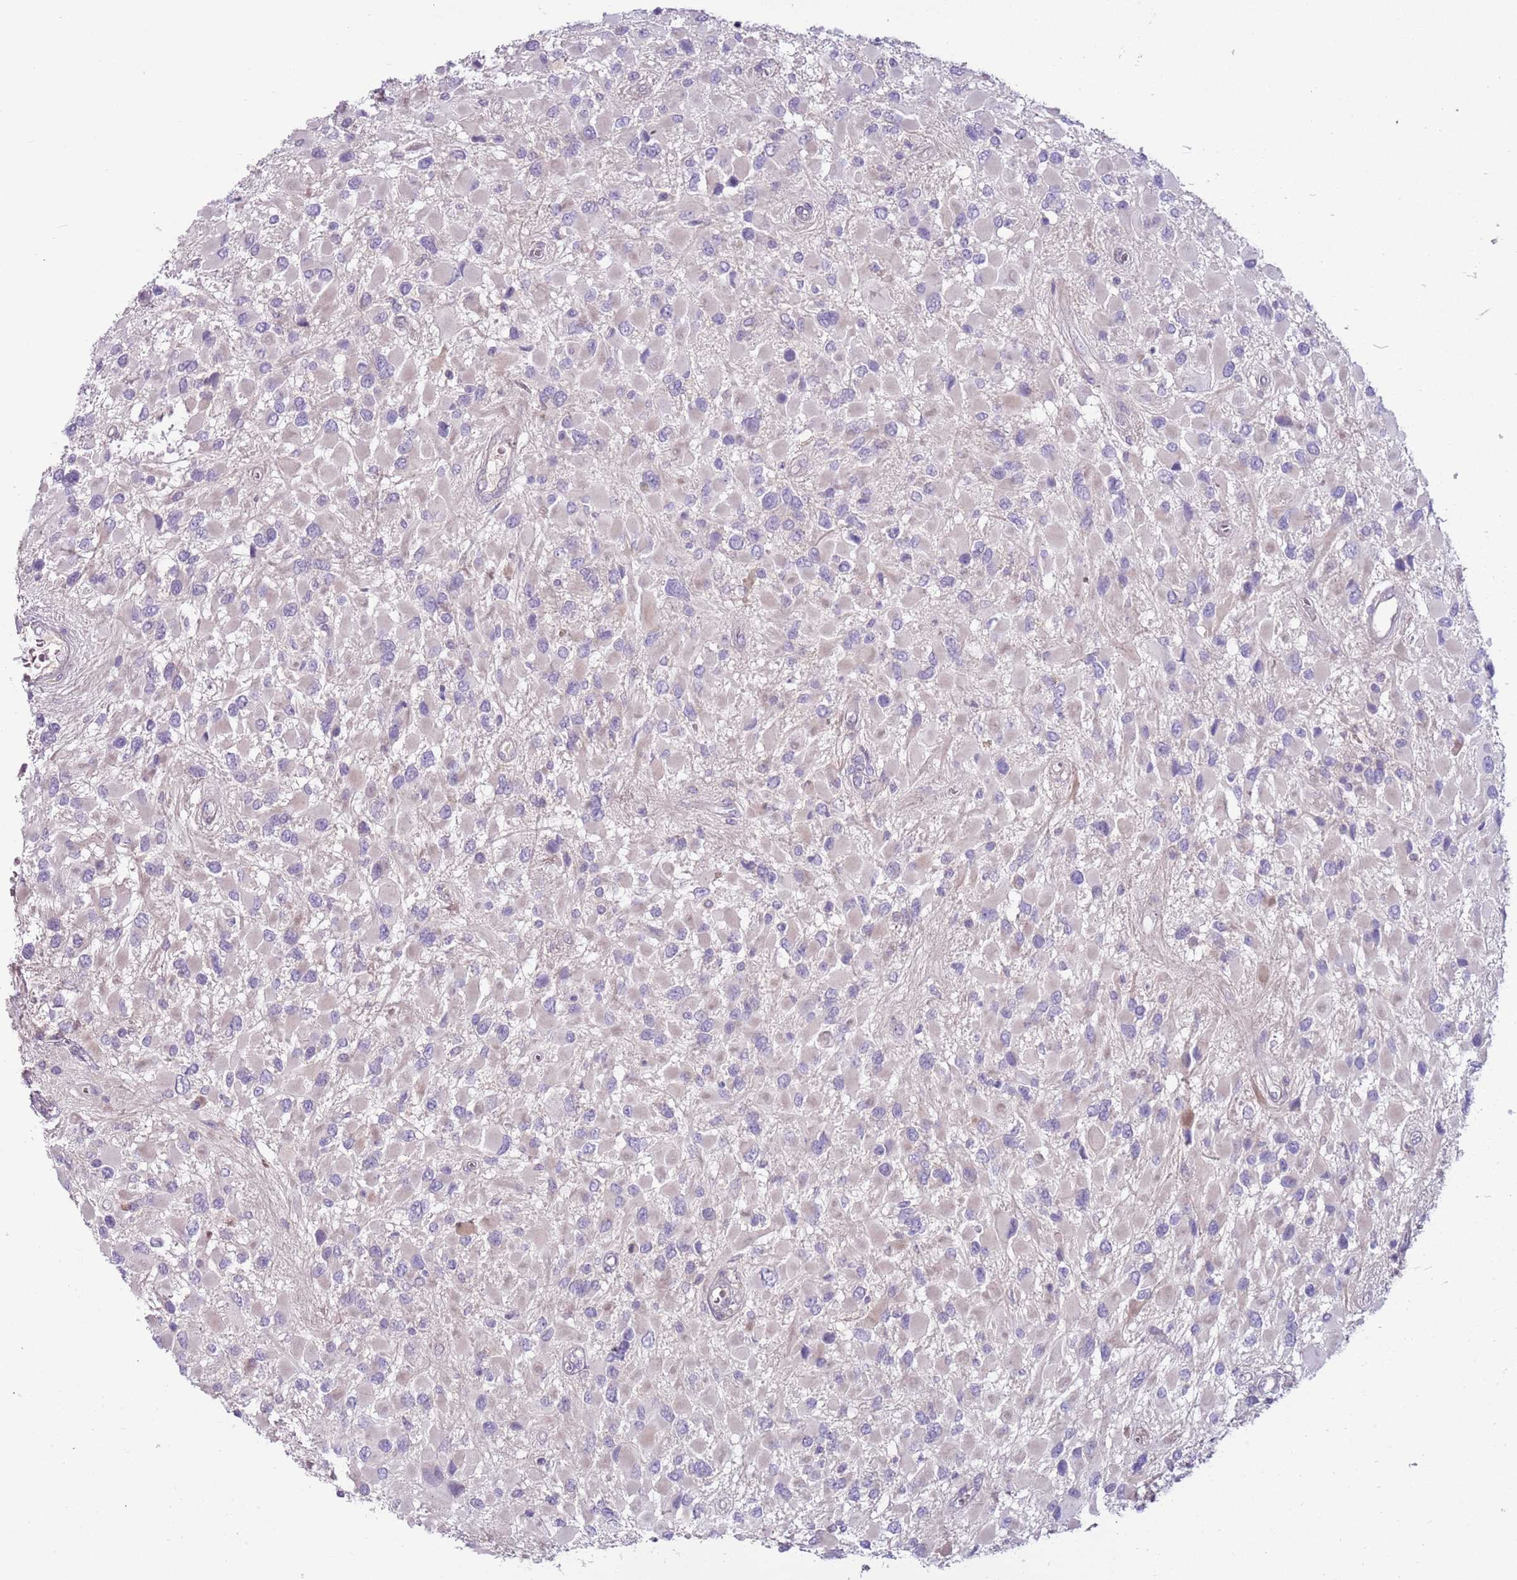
{"staining": {"intensity": "negative", "quantity": "none", "location": "none"}, "tissue": "glioma", "cell_type": "Tumor cells", "image_type": "cancer", "snomed": [{"axis": "morphology", "description": "Glioma, malignant, High grade"}, {"axis": "topography", "description": "Brain"}], "caption": "The photomicrograph displays no significant positivity in tumor cells of malignant glioma (high-grade). (DAB immunohistochemistry (IHC), high magnification).", "gene": "ARHGAP5", "patient": {"sex": "male", "age": 53}}